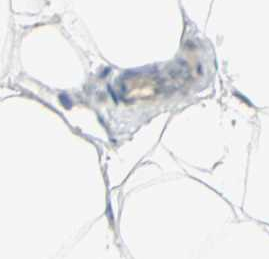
{"staining": {"intensity": "negative", "quantity": "none", "location": "none"}, "tissue": "adipose tissue", "cell_type": "Adipocytes", "image_type": "normal", "snomed": [{"axis": "morphology", "description": "Normal tissue, NOS"}, {"axis": "topography", "description": "Breast"}, {"axis": "topography", "description": "Adipose tissue"}], "caption": "The micrograph exhibits no significant expression in adipocytes of adipose tissue.", "gene": "B4GALT1", "patient": {"sex": "female", "age": 25}}